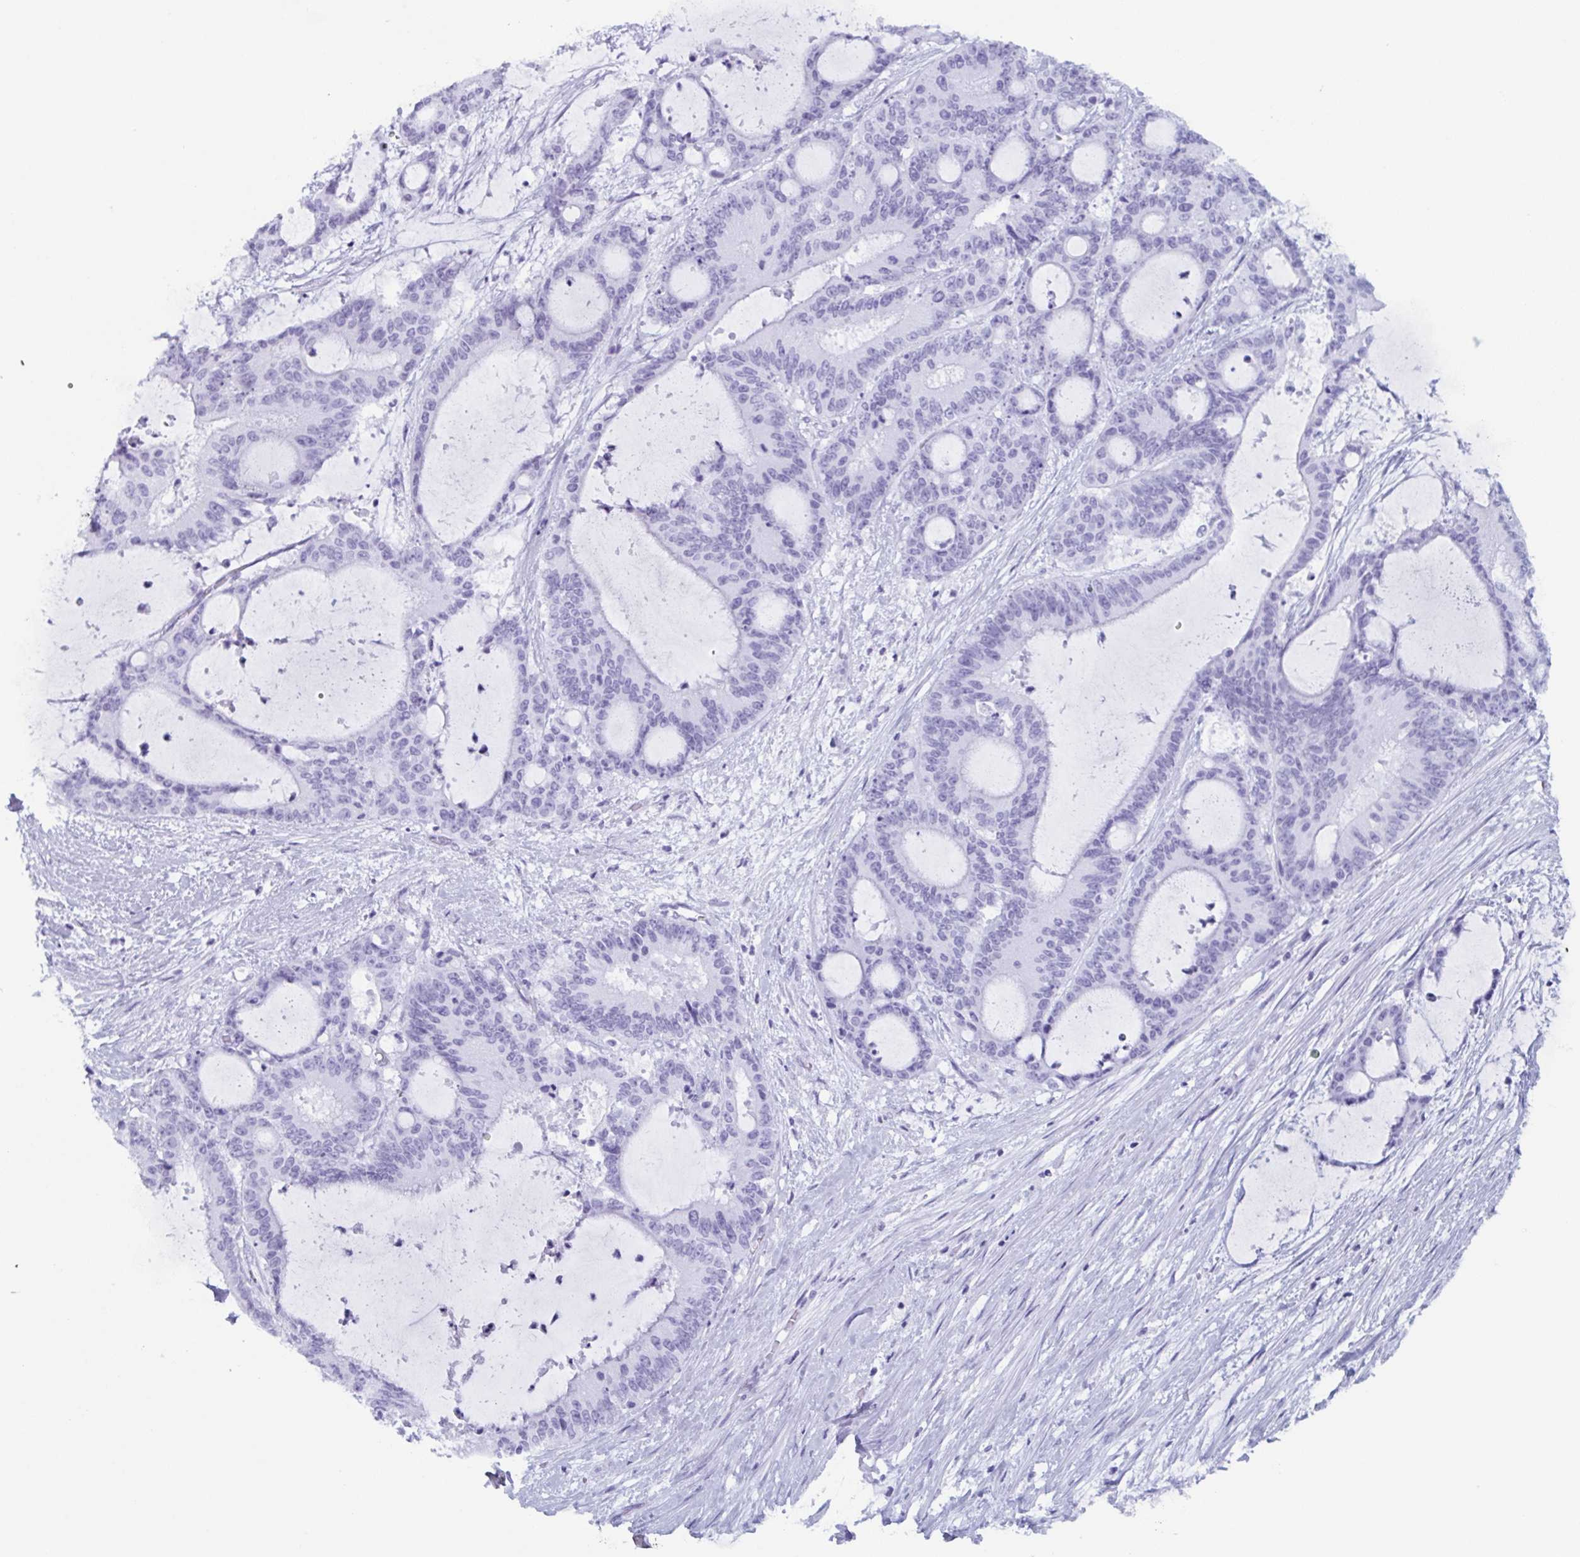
{"staining": {"intensity": "negative", "quantity": "none", "location": "none"}, "tissue": "liver cancer", "cell_type": "Tumor cells", "image_type": "cancer", "snomed": [{"axis": "morphology", "description": "Normal tissue, NOS"}, {"axis": "morphology", "description": "Cholangiocarcinoma"}, {"axis": "topography", "description": "Liver"}, {"axis": "topography", "description": "Peripheral nerve tissue"}], "caption": "There is no significant staining in tumor cells of liver cancer (cholangiocarcinoma). The staining was performed using DAB to visualize the protein expression in brown, while the nuclei were stained in blue with hematoxylin (Magnification: 20x).", "gene": "BPI", "patient": {"sex": "female", "age": 73}}